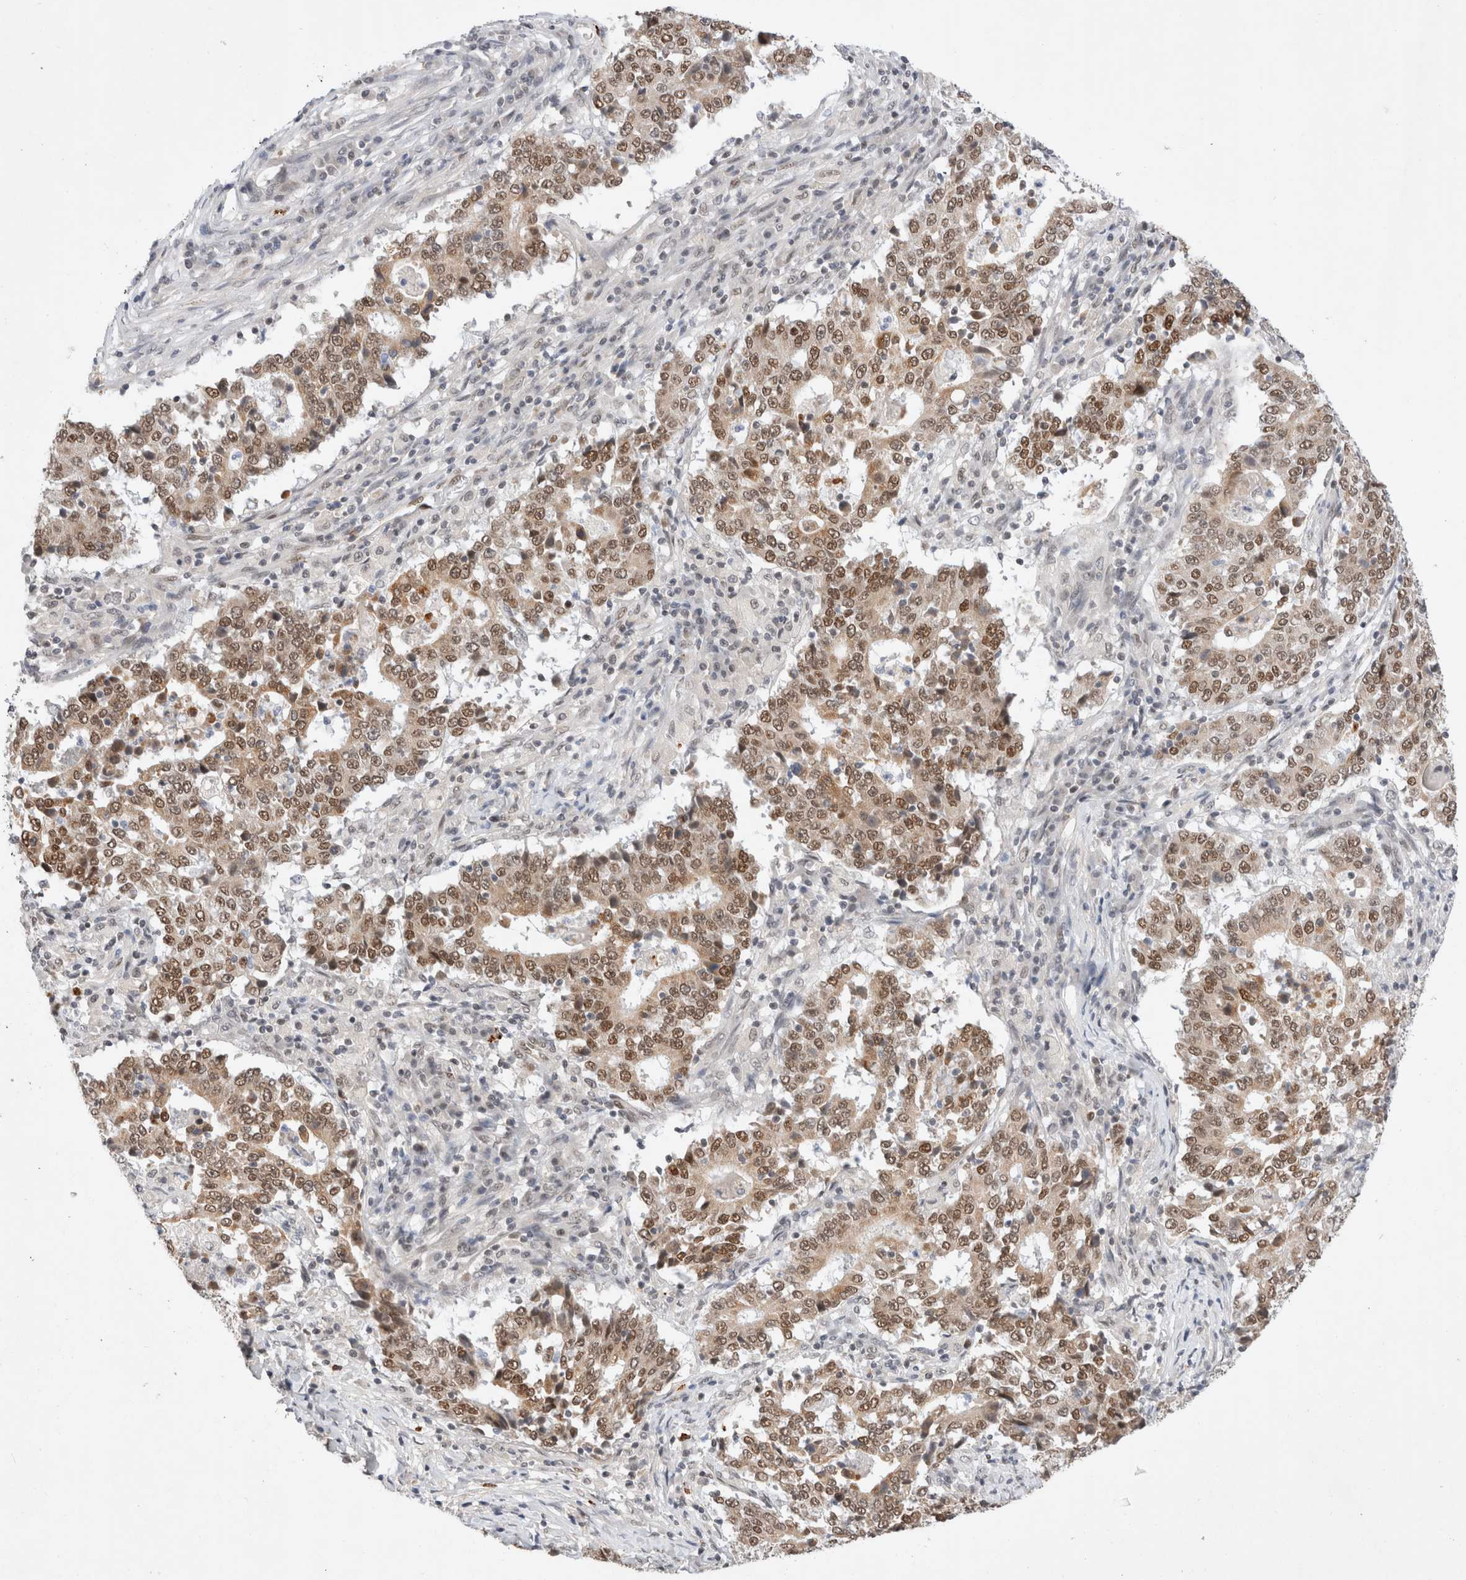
{"staining": {"intensity": "moderate", "quantity": ">75%", "location": "cytoplasmic/membranous,nuclear"}, "tissue": "stomach cancer", "cell_type": "Tumor cells", "image_type": "cancer", "snomed": [{"axis": "morphology", "description": "Adenocarcinoma, NOS"}, {"axis": "topography", "description": "Stomach"}], "caption": "Immunohistochemistry (IHC) (DAB) staining of human stomach cancer shows moderate cytoplasmic/membranous and nuclear protein staining in approximately >75% of tumor cells.", "gene": "GTF2I", "patient": {"sex": "male", "age": 59}}